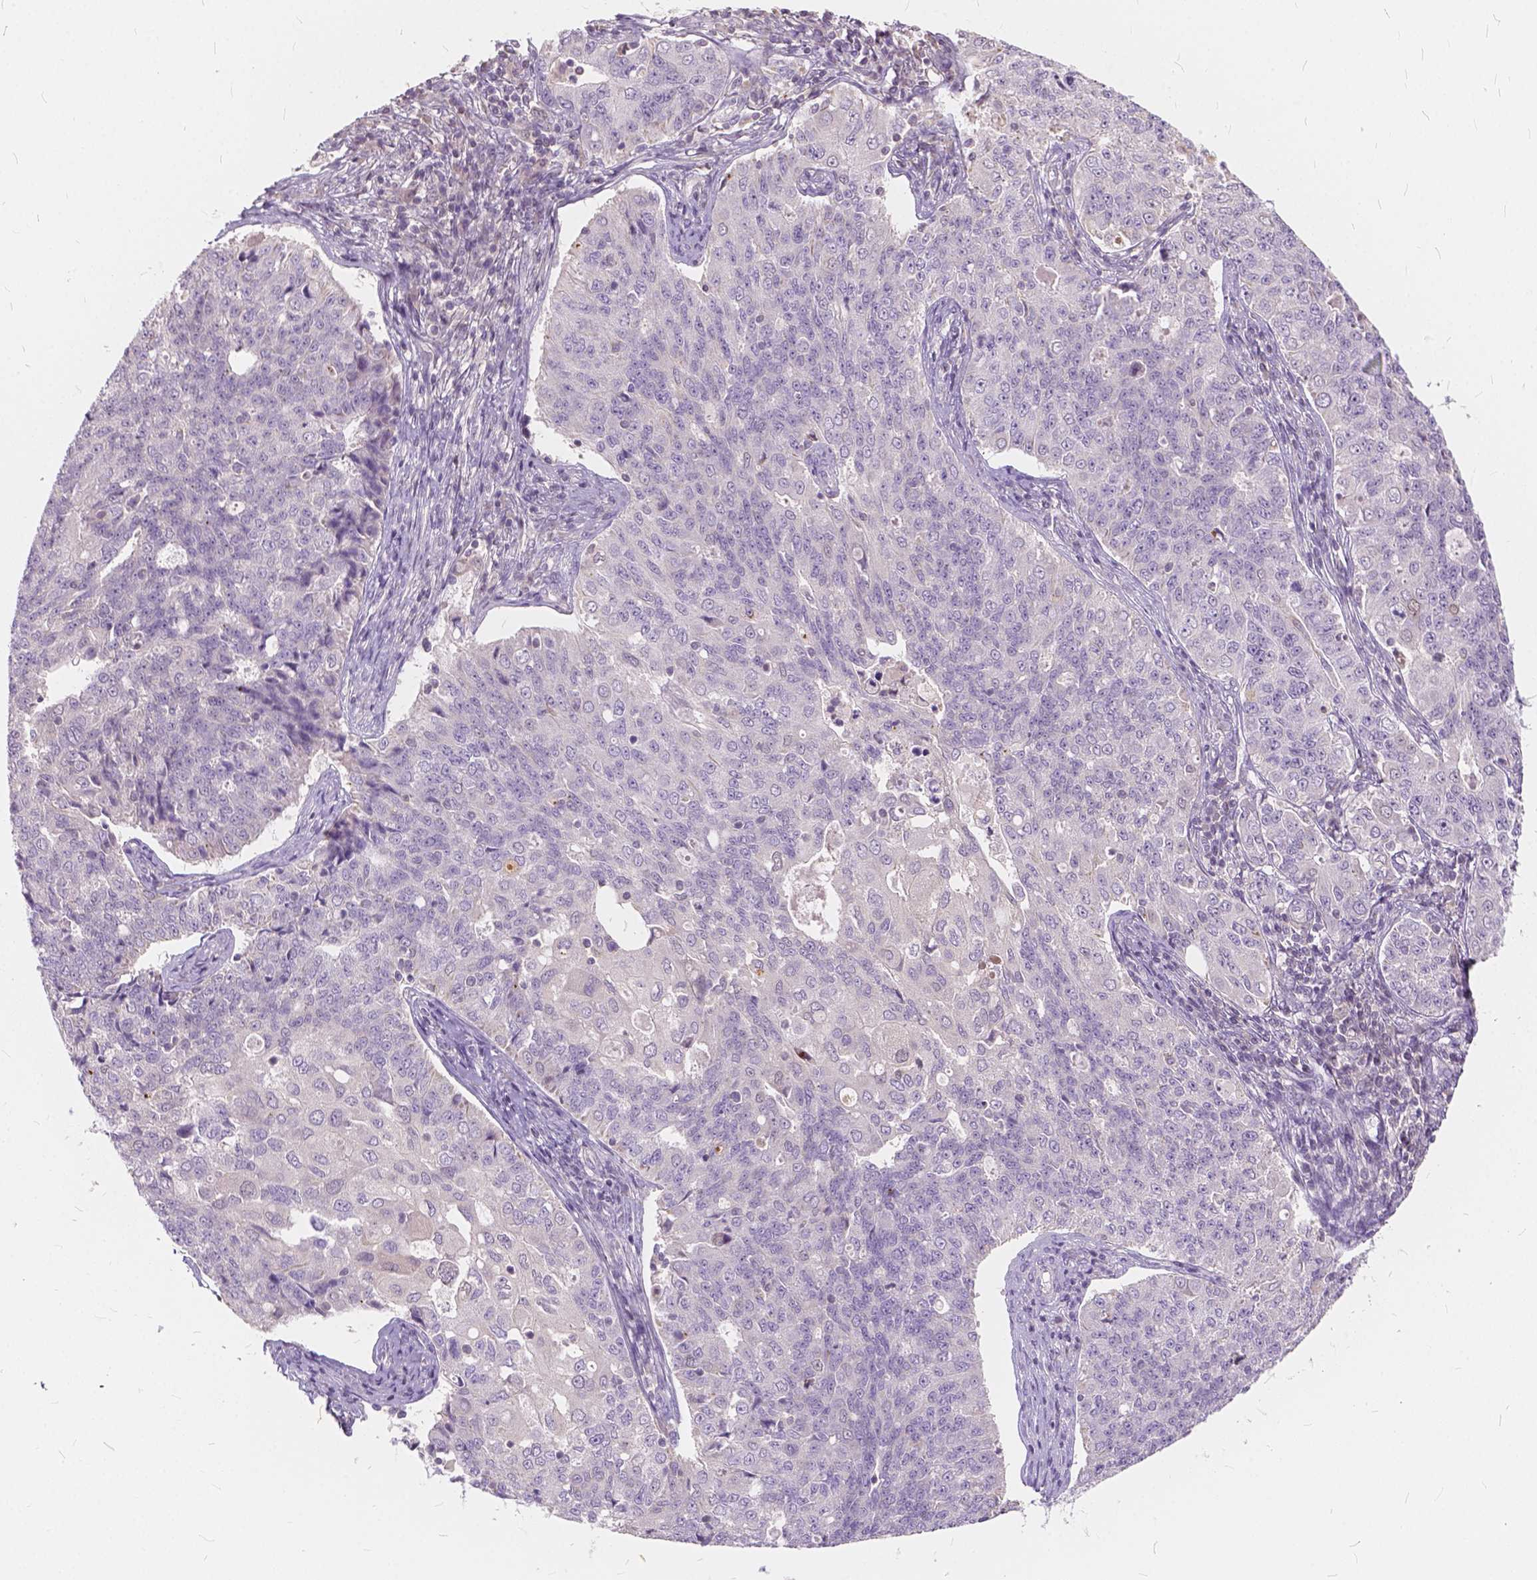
{"staining": {"intensity": "negative", "quantity": "none", "location": "none"}, "tissue": "endometrial cancer", "cell_type": "Tumor cells", "image_type": "cancer", "snomed": [{"axis": "morphology", "description": "Adenocarcinoma, NOS"}, {"axis": "topography", "description": "Endometrium"}], "caption": "Immunohistochemical staining of human endometrial adenocarcinoma reveals no significant positivity in tumor cells.", "gene": "KIAA0513", "patient": {"sex": "female", "age": 43}}